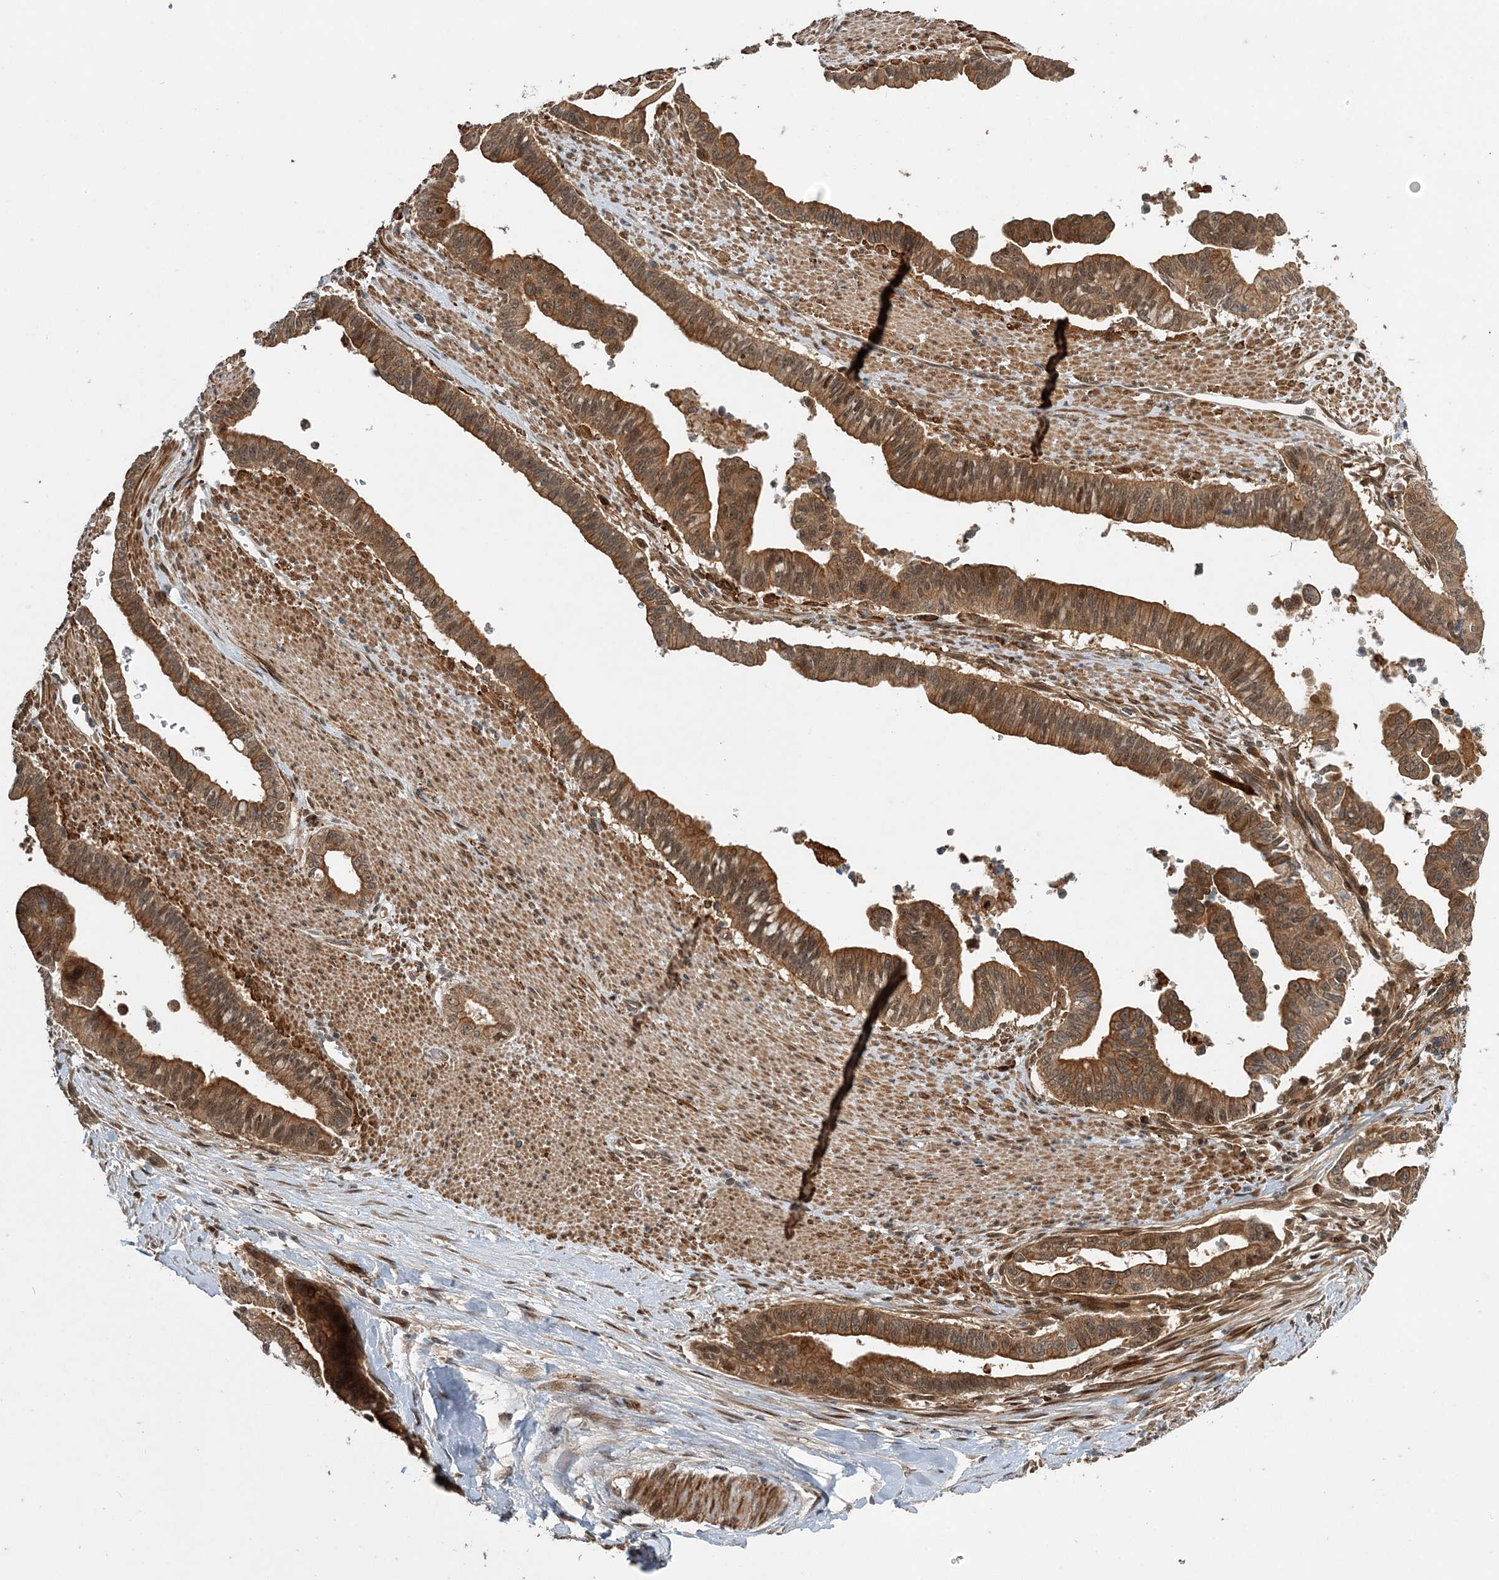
{"staining": {"intensity": "moderate", "quantity": ">75%", "location": "cytoplasmic/membranous,nuclear"}, "tissue": "pancreatic cancer", "cell_type": "Tumor cells", "image_type": "cancer", "snomed": [{"axis": "morphology", "description": "Adenocarcinoma, NOS"}, {"axis": "topography", "description": "Pancreas"}], "caption": "Immunohistochemical staining of human pancreatic cancer displays moderate cytoplasmic/membranous and nuclear protein positivity in approximately >75% of tumor cells. Using DAB (3,3'-diaminobenzidine) (brown) and hematoxylin (blue) stains, captured at high magnification using brightfield microscopy.", "gene": "UBTD2", "patient": {"sex": "male", "age": 70}}